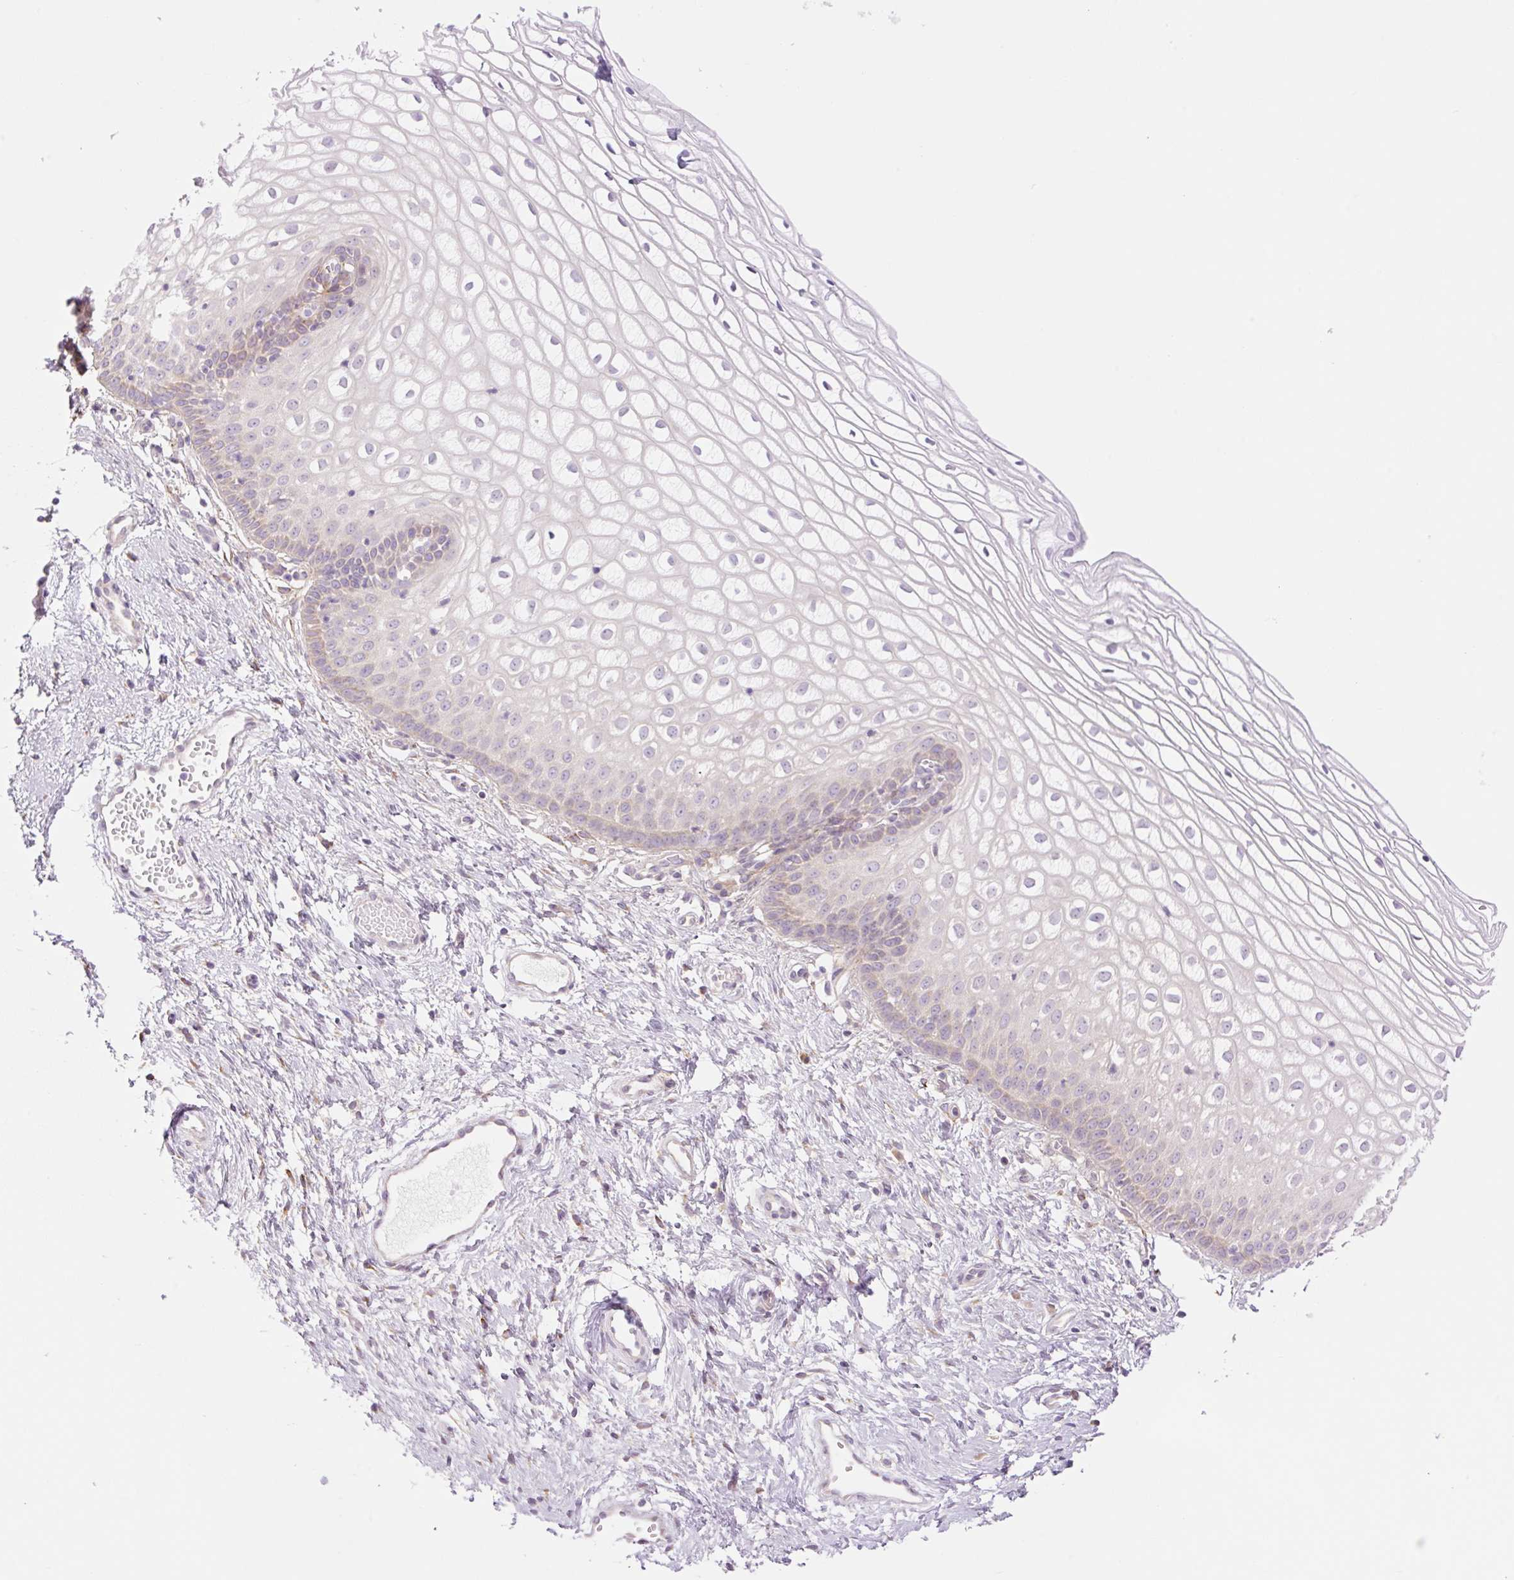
{"staining": {"intensity": "negative", "quantity": "none", "location": "none"}, "tissue": "cervix", "cell_type": "Glandular cells", "image_type": "normal", "snomed": [{"axis": "morphology", "description": "Normal tissue, NOS"}, {"axis": "topography", "description": "Cervix"}], "caption": "This histopathology image is of unremarkable cervix stained with immunohistochemistry (IHC) to label a protein in brown with the nuclei are counter-stained blue. There is no staining in glandular cells. (DAB immunohistochemistry with hematoxylin counter stain).", "gene": "COL5A1", "patient": {"sex": "female", "age": 36}}